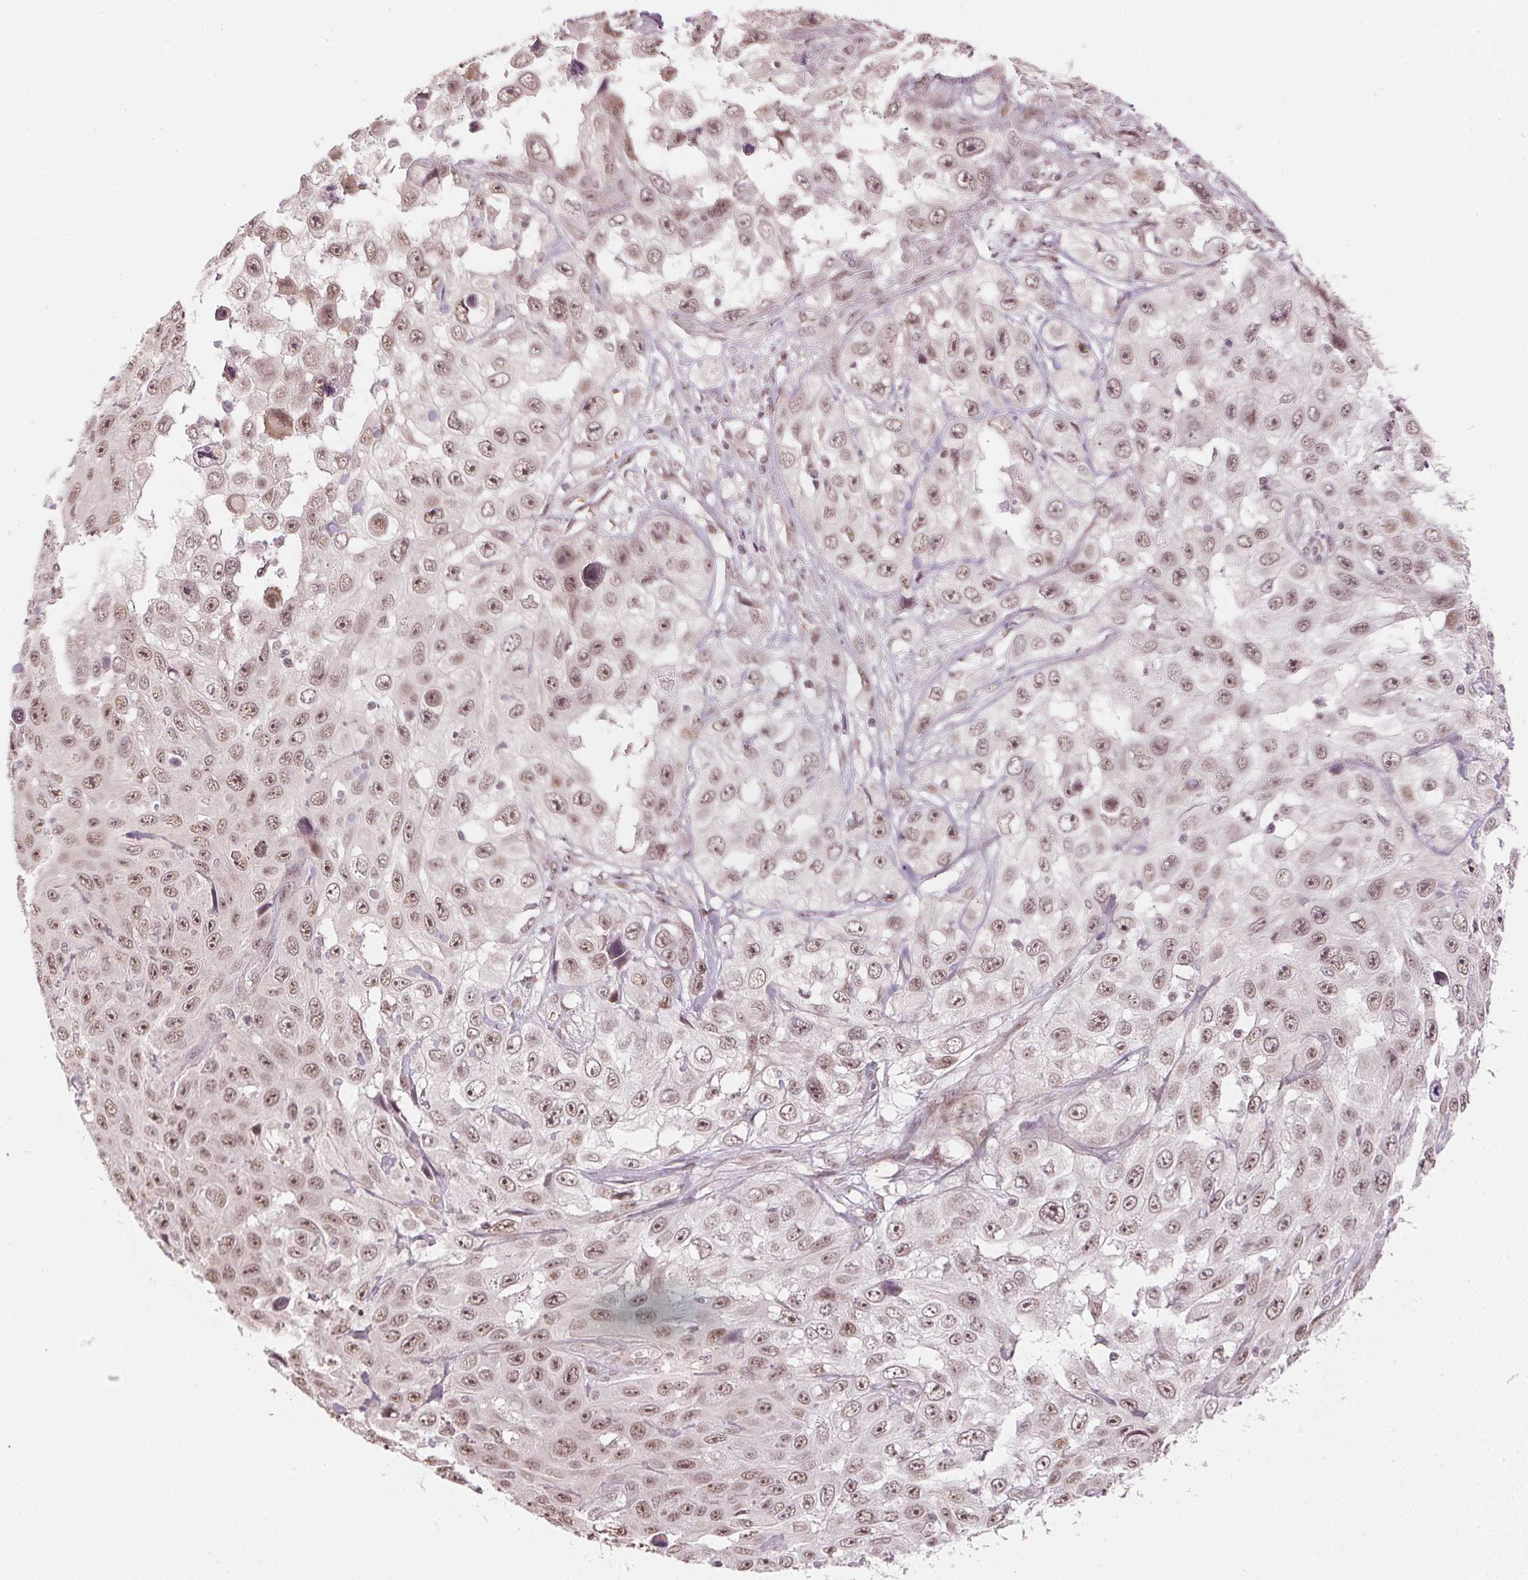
{"staining": {"intensity": "moderate", "quantity": ">75%", "location": "nuclear"}, "tissue": "skin cancer", "cell_type": "Tumor cells", "image_type": "cancer", "snomed": [{"axis": "morphology", "description": "Squamous cell carcinoma, NOS"}, {"axis": "topography", "description": "Skin"}], "caption": "Immunohistochemistry (IHC) staining of skin cancer (squamous cell carcinoma), which shows medium levels of moderate nuclear positivity in about >75% of tumor cells indicating moderate nuclear protein staining. The staining was performed using DAB (brown) for protein detection and nuclei were counterstained in hematoxylin (blue).", "gene": "KAT6A", "patient": {"sex": "male", "age": 82}}